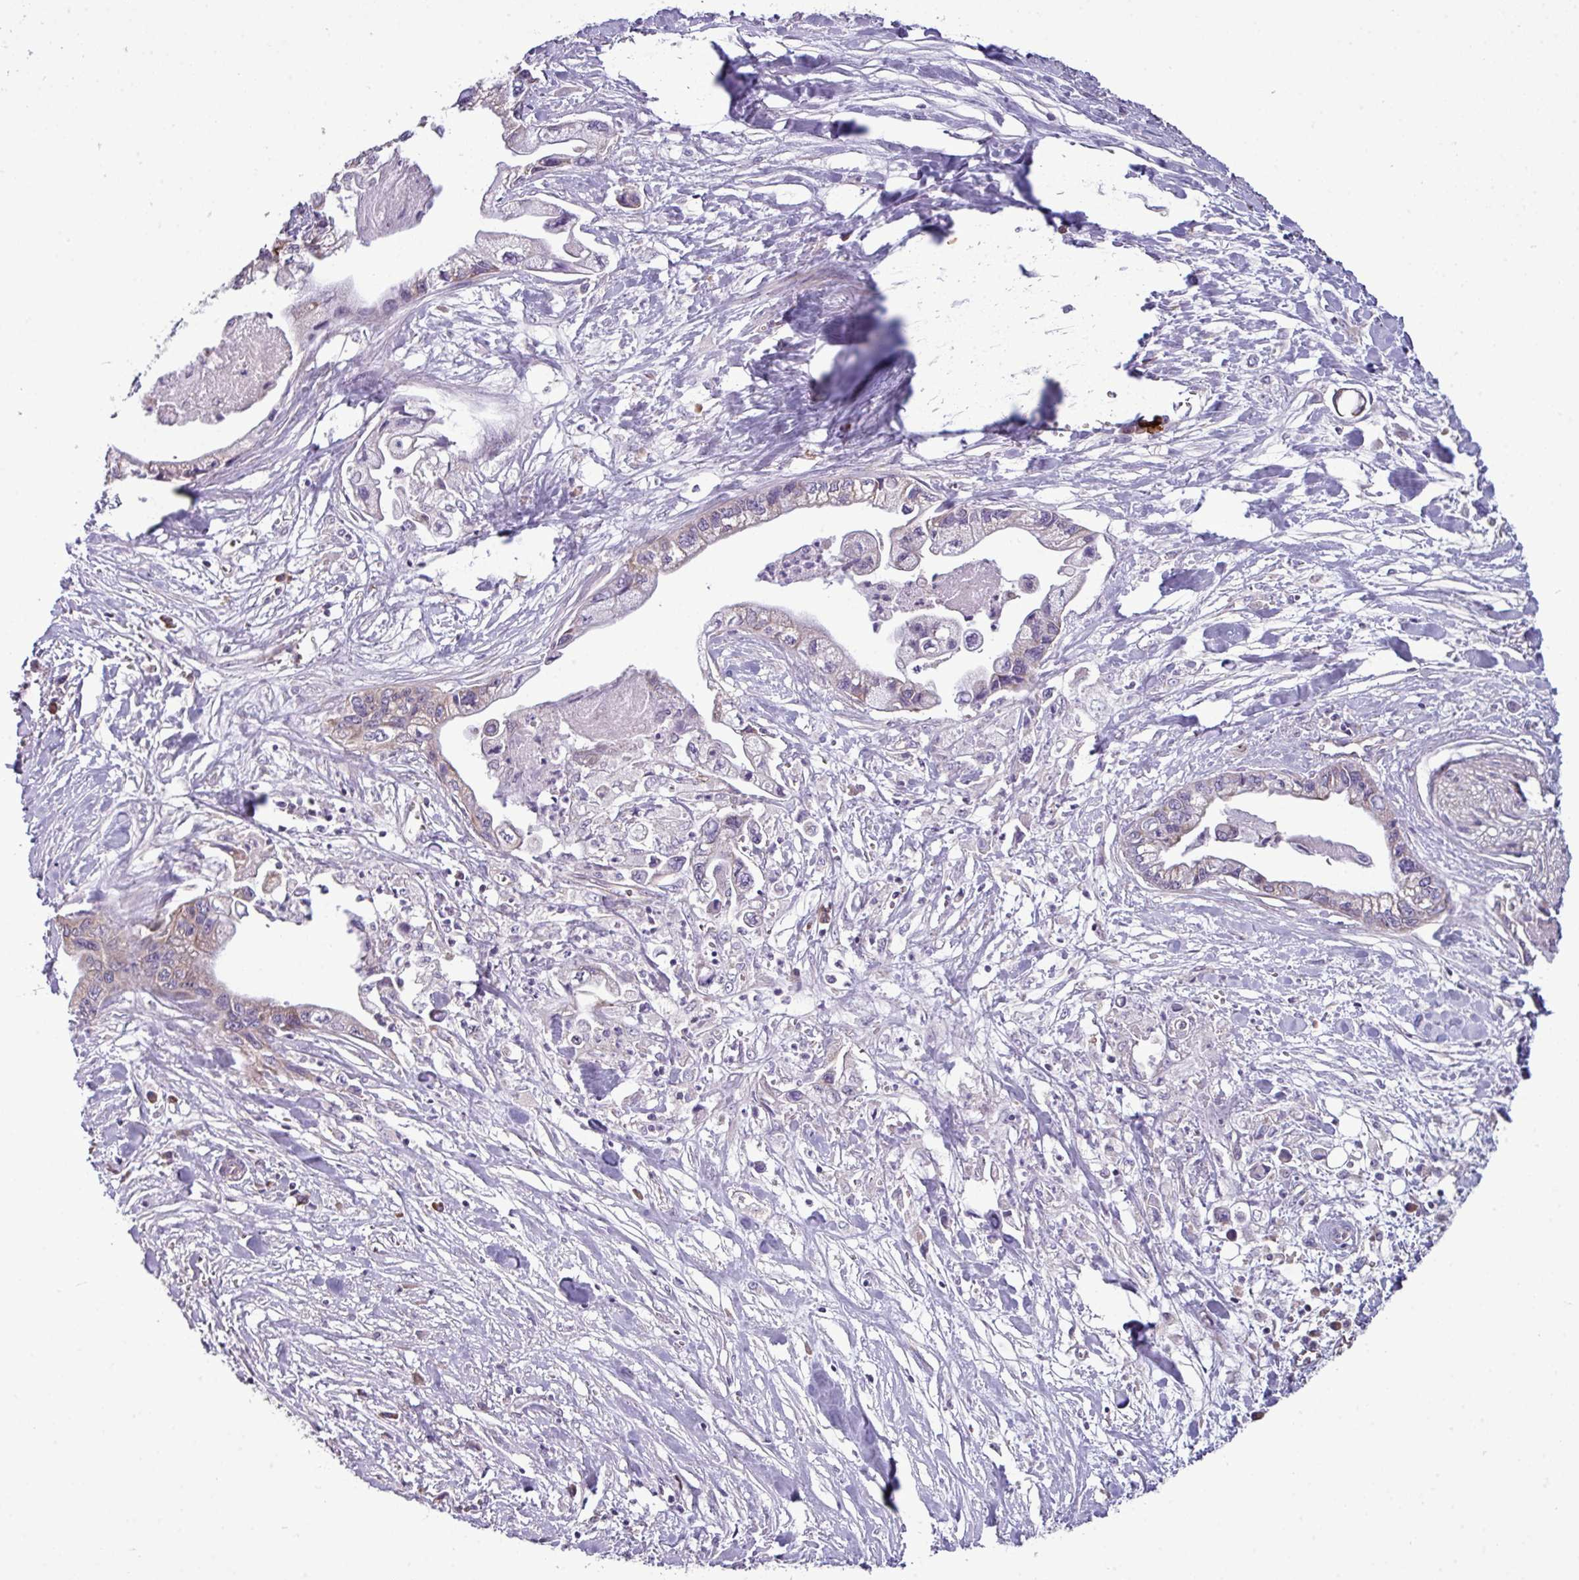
{"staining": {"intensity": "weak", "quantity": "<25%", "location": "cytoplasmic/membranous"}, "tissue": "pancreatic cancer", "cell_type": "Tumor cells", "image_type": "cancer", "snomed": [{"axis": "morphology", "description": "Adenocarcinoma, NOS"}, {"axis": "topography", "description": "Pancreas"}], "caption": "Immunohistochemistry of pancreatic cancer (adenocarcinoma) exhibits no expression in tumor cells.", "gene": "AGAP5", "patient": {"sex": "male", "age": 61}}